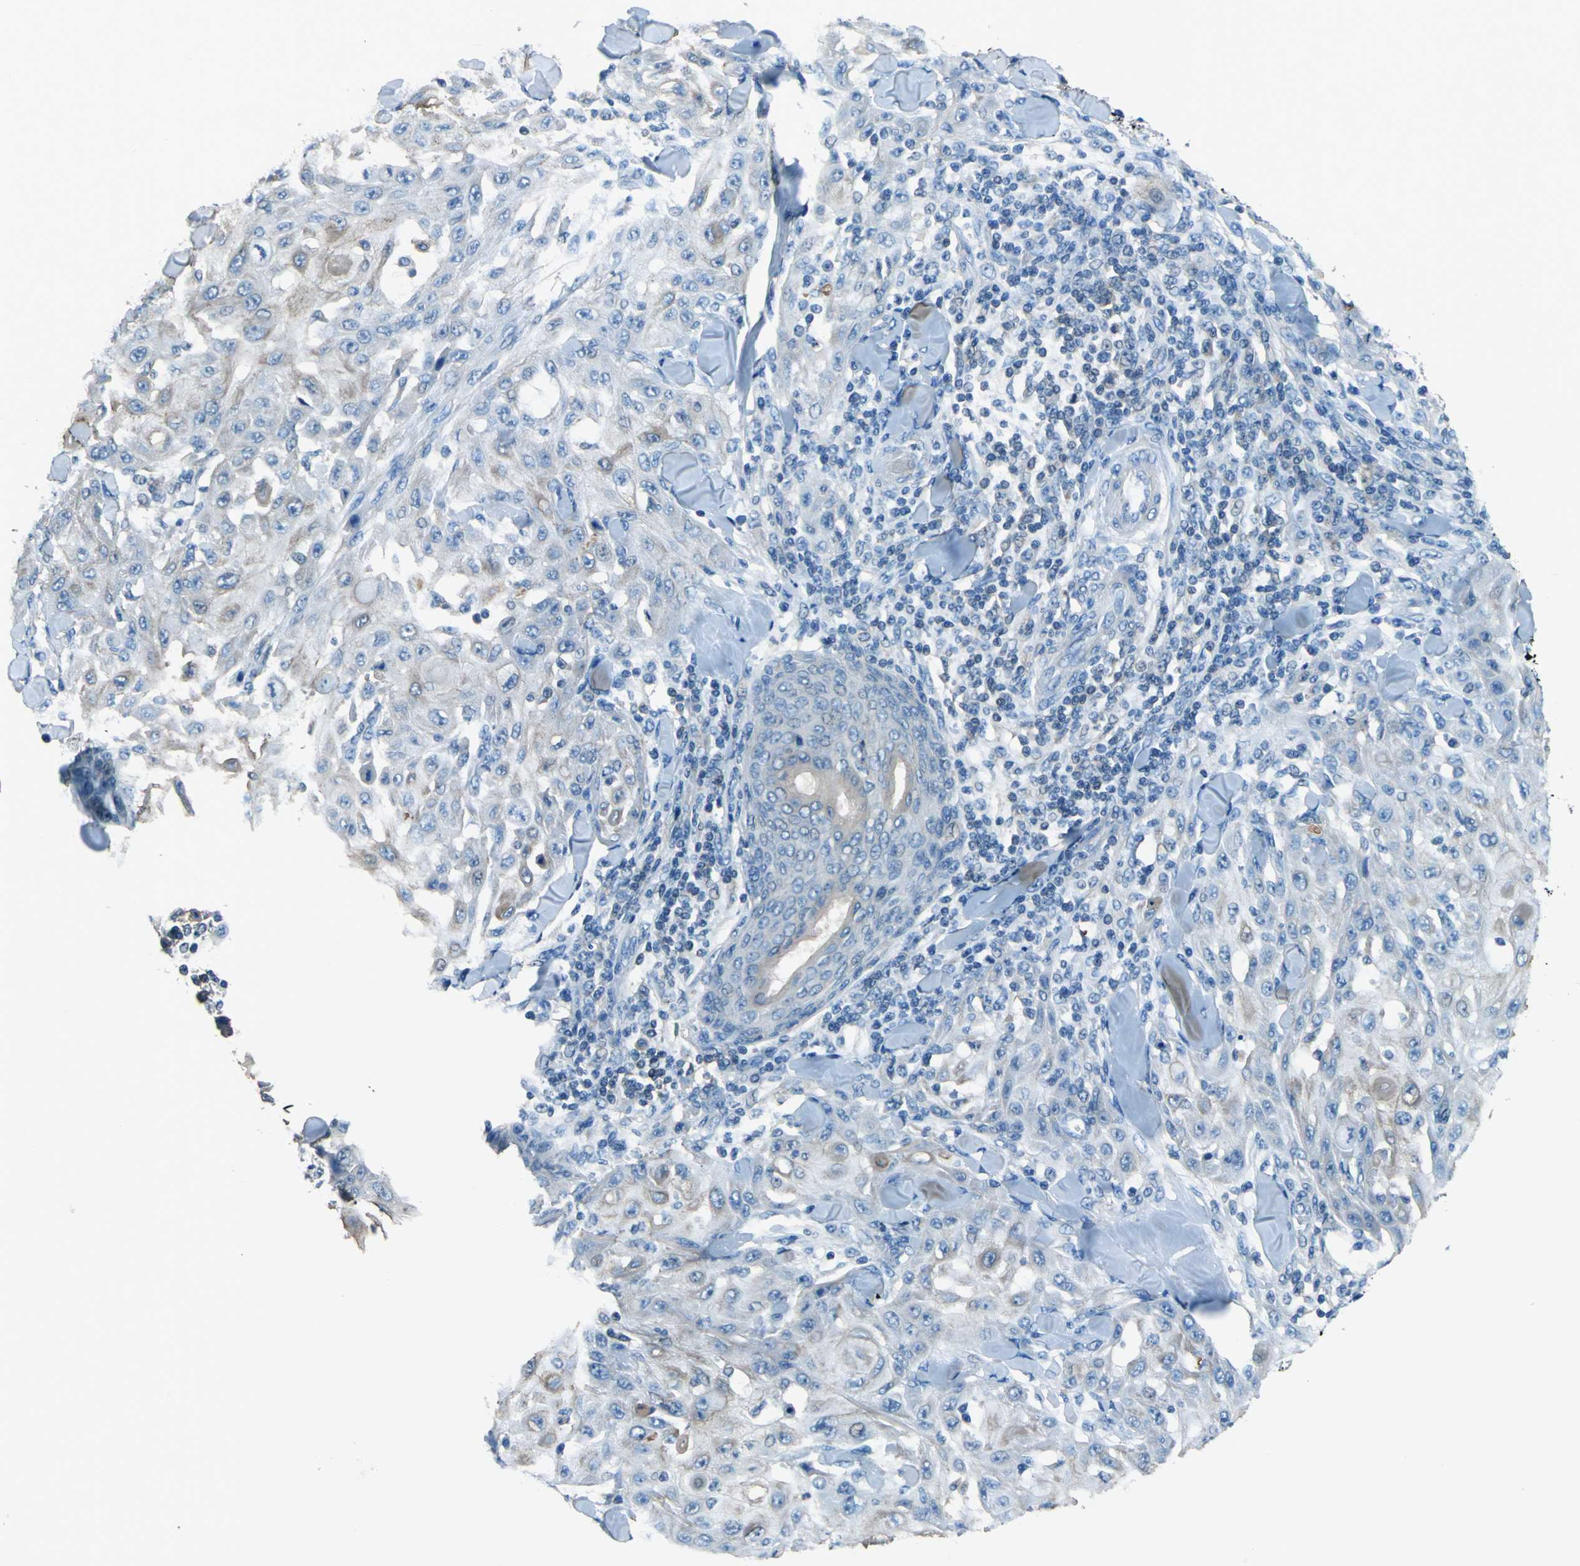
{"staining": {"intensity": "weak", "quantity": "<25%", "location": "cytoplasmic/membranous"}, "tissue": "skin cancer", "cell_type": "Tumor cells", "image_type": "cancer", "snomed": [{"axis": "morphology", "description": "Squamous cell carcinoma, NOS"}, {"axis": "topography", "description": "Skin"}], "caption": "Immunohistochemistry photomicrograph of neoplastic tissue: skin cancer stained with DAB reveals no significant protein staining in tumor cells.", "gene": "PRKCA", "patient": {"sex": "male", "age": 24}}